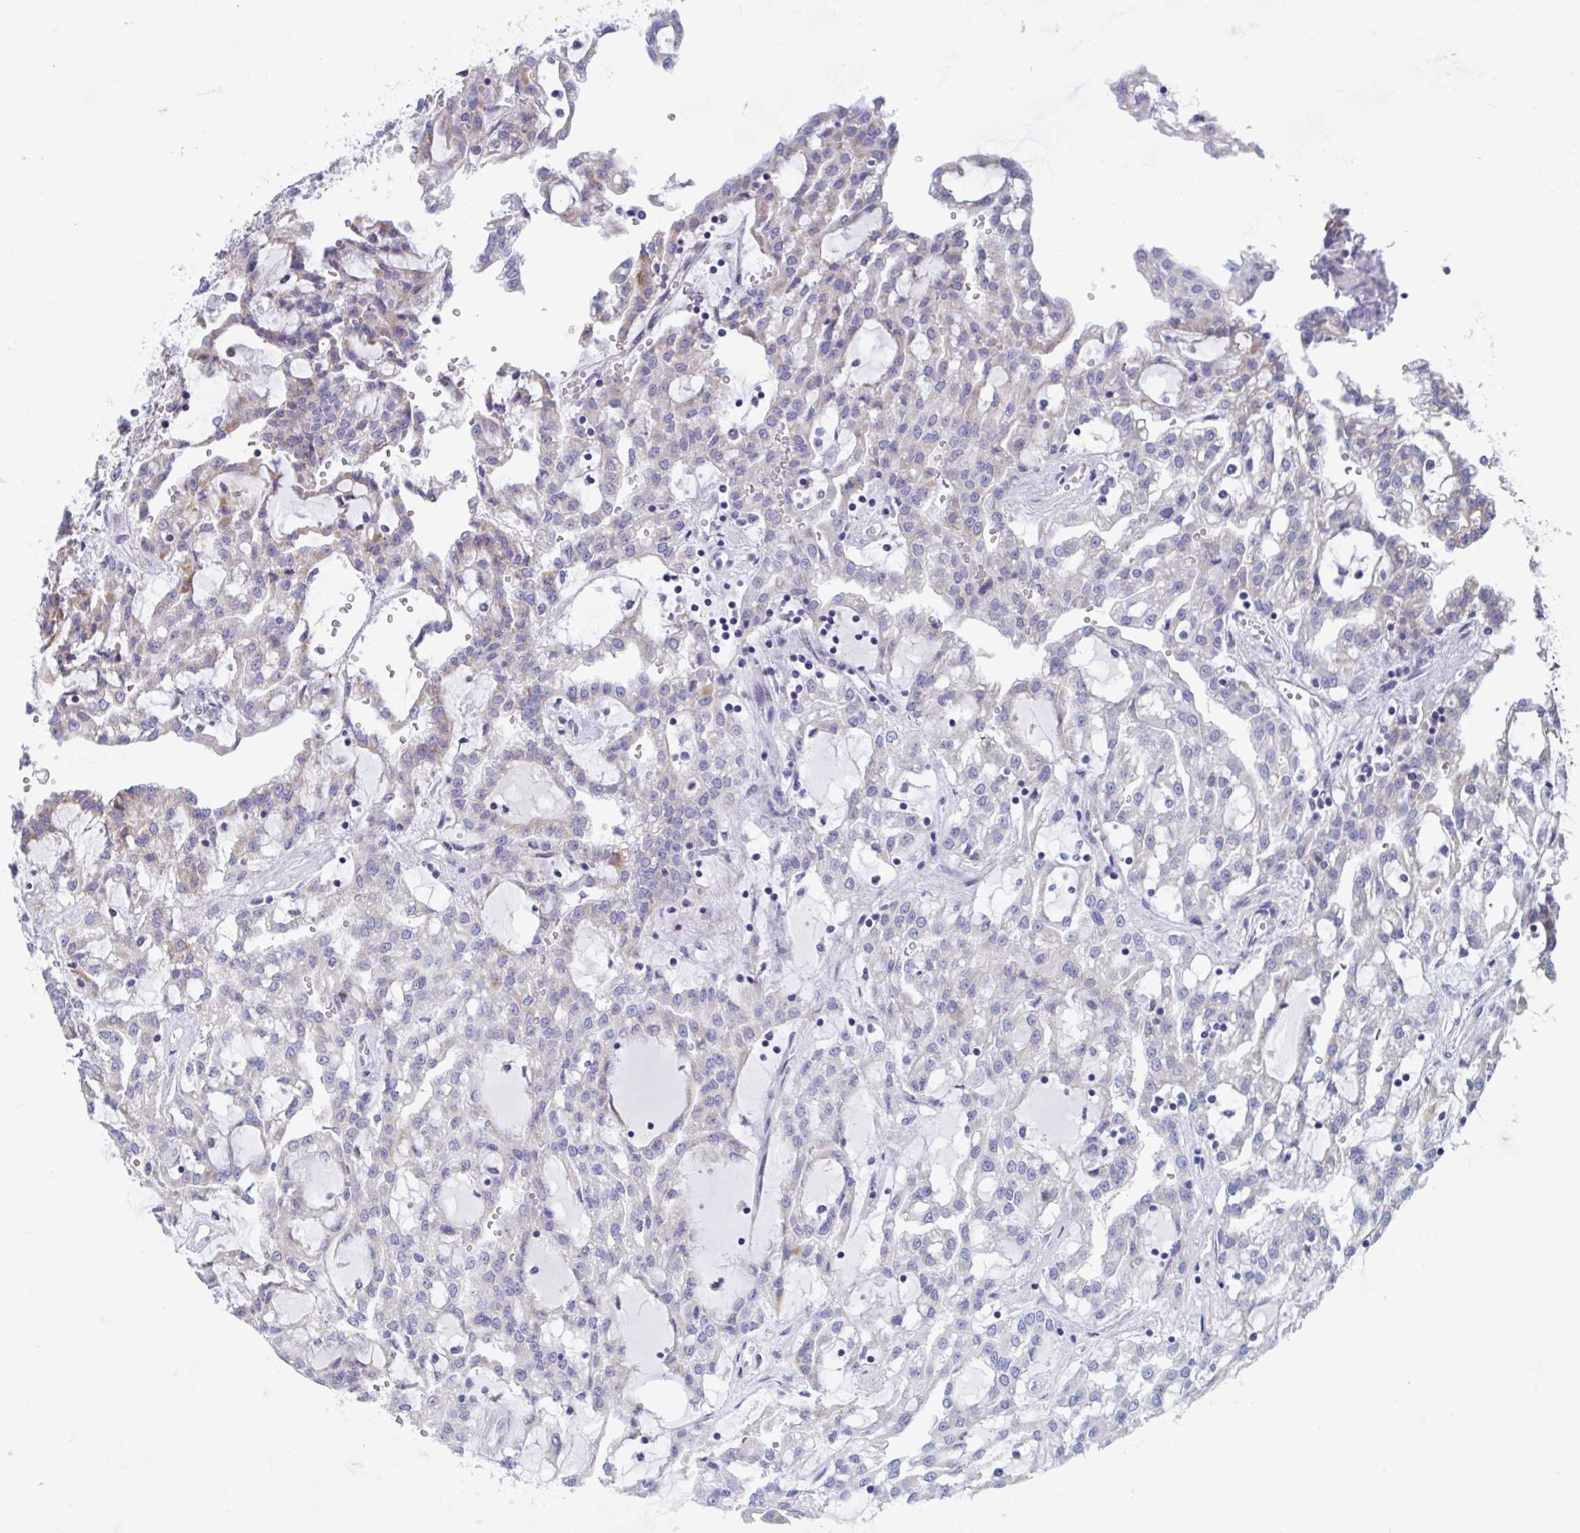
{"staining": {"intensity": "weak", "quantity": "<25%", "location": "cytoplasmic/membranous"}, "tissue": "renal cancer", "cell_type": "Tumor cells", "image_type": "cancer", "snomed": [{"axis": "morphology", "description": "Adenocarcinoma, NOS"}, {"axis": "topography", "description": "Kidney"}], "caption": "IHC micrograph of neoplastic tissue: renal cancer stained with DAB reveals no significant protein positivity in tumor cells. The staining is performed using DAB brown chromogen with nuclei counter-stained in using hematoxylin.", "gene": "MRPL53", "patient": {"sex": "male", "age": 63}}